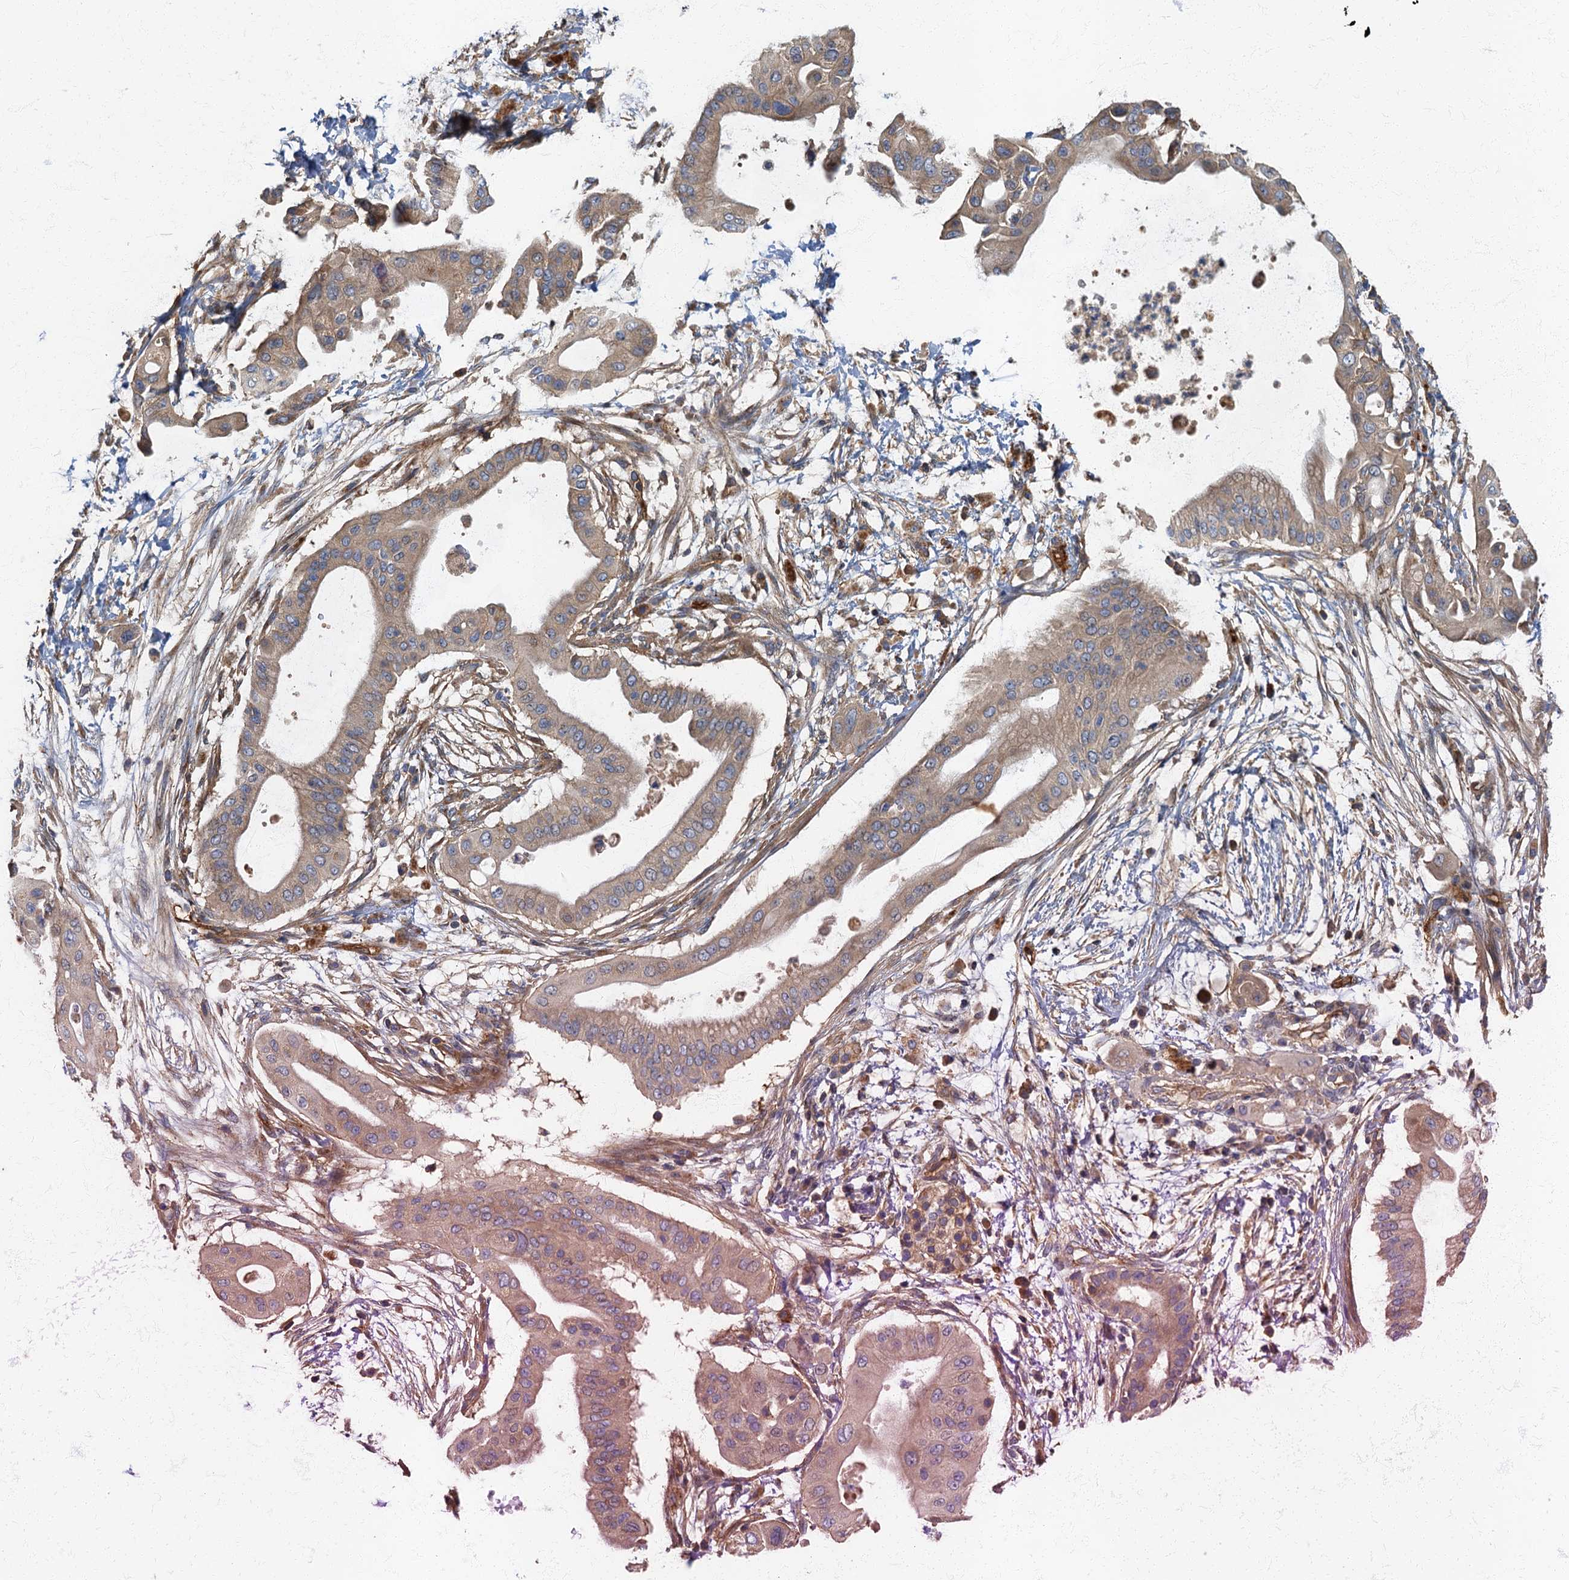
{"staining": {"intensity": "weak", "quantity": "25%-75%", "location": "cytoplasmic/membranous"}, "tissue": "pancreatic cancer", "cell_type": "Tumor cells", "image_type": "cancer", "snomed": [{"axis": "morphology", "description": "Adenocarcinoma, NOS"}, {"axis": "topography", "description": "Pancreas"}], "caption": "About 25%-75% of tumor cells in adenocarcinoma (pancreatic) exhibit weak cytoplasmic/membranous protein positivity as visualized by brown immunohistochemical staining.", "gene": "ARL11", "patient": {"sex": "male", "age": 68}}